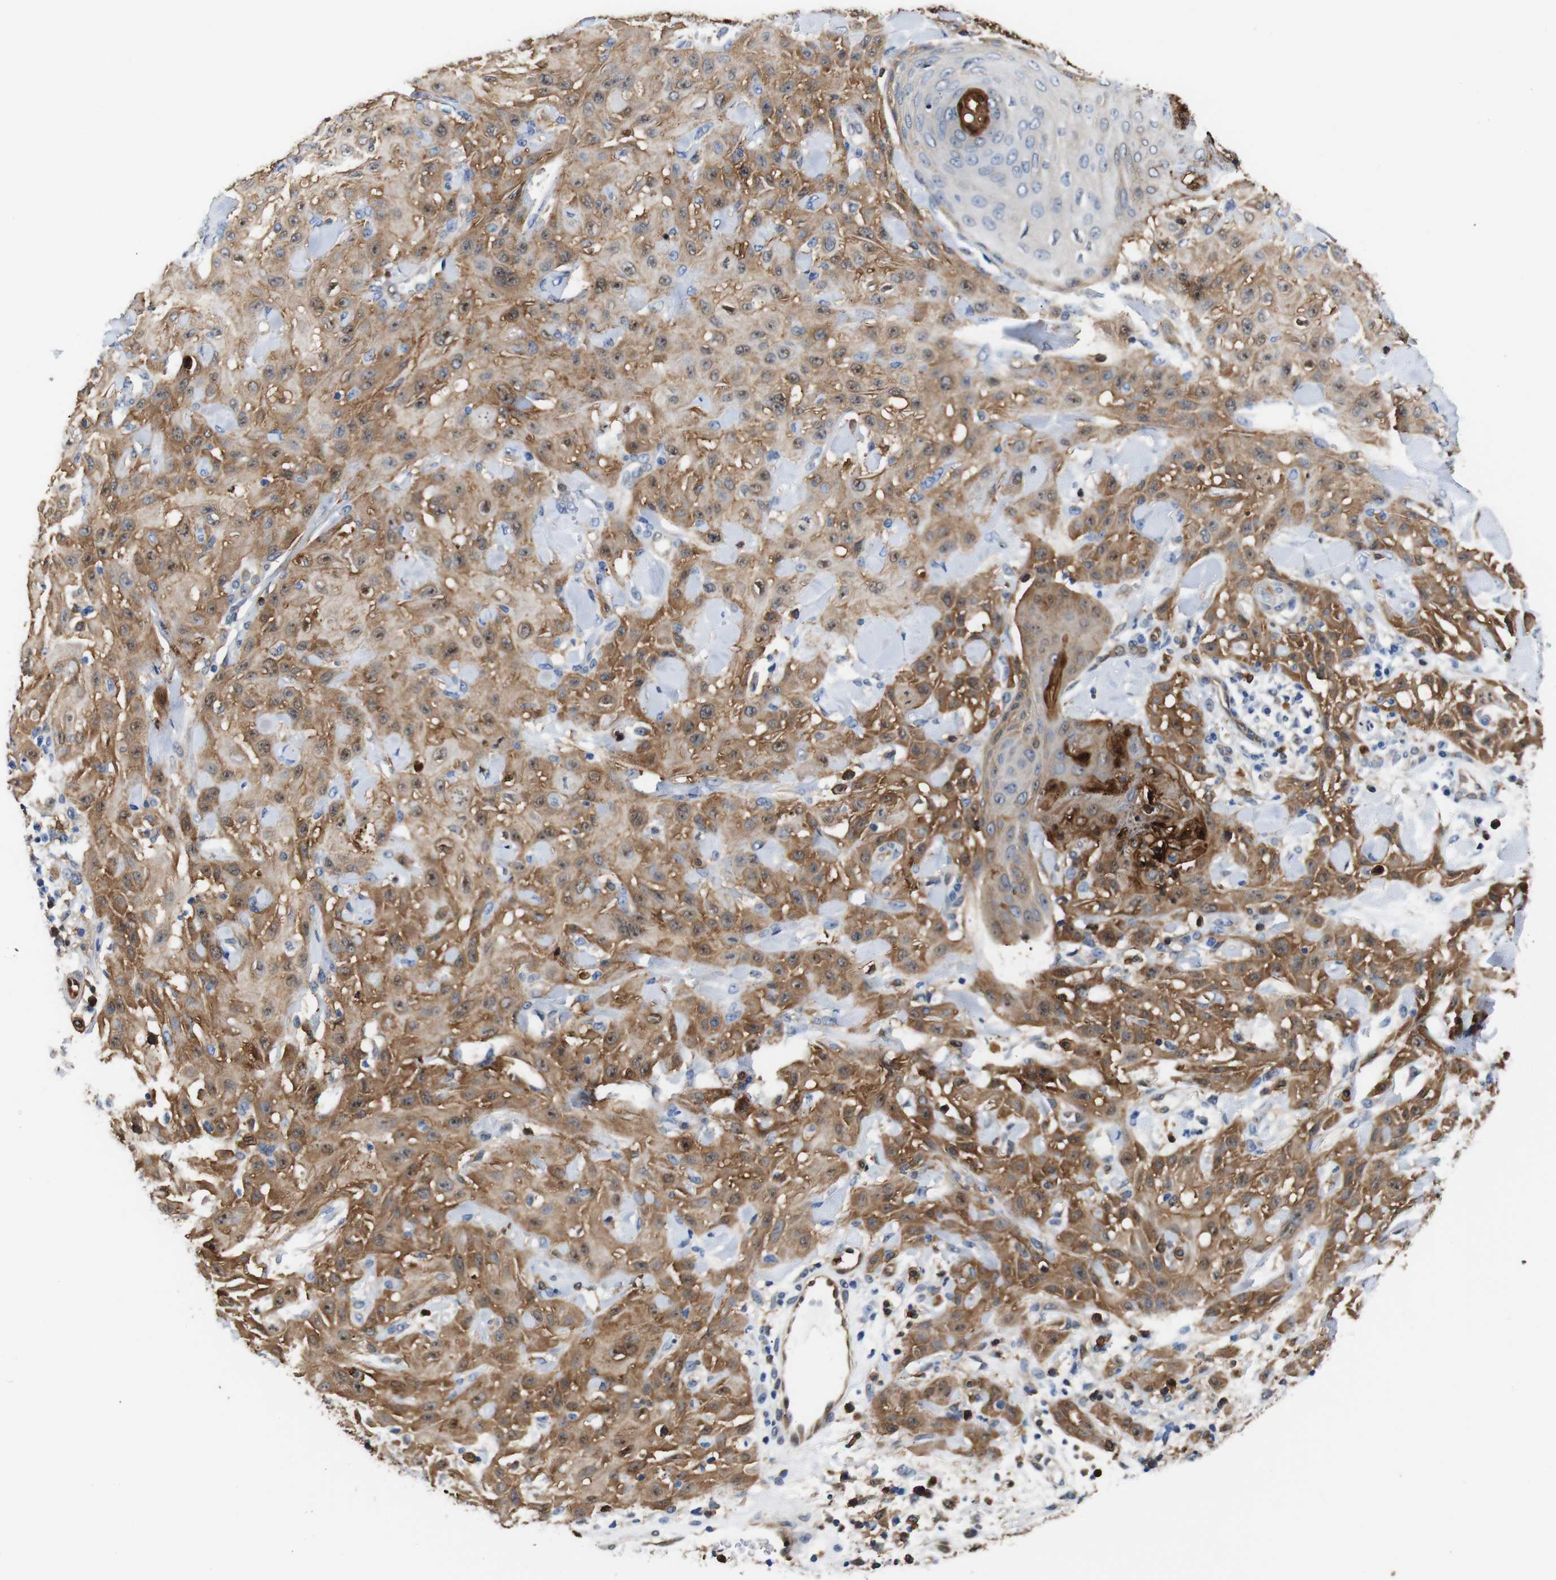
{"staining": {"intensity": "moderate", "quantity": ">75%", "location": "cytoplasmic/membranous"}, "tissue": "skin cancer", "cell_type": "Tumor cells", "image_type": "cancer", "snomed": [{"axis": "morphology", "description": "Squamous cell carcinoma, NOS"}, {"axis": "topography", "description": "Skin"}], "caption": "Skin cancer (squamous cell carcinoma) tissue exhibits moderate cytoplasmic/membranous positivity in about >75% of tumor cells", "gene": "ANXA1", "patient": {"sex": "male", "age": 24}}